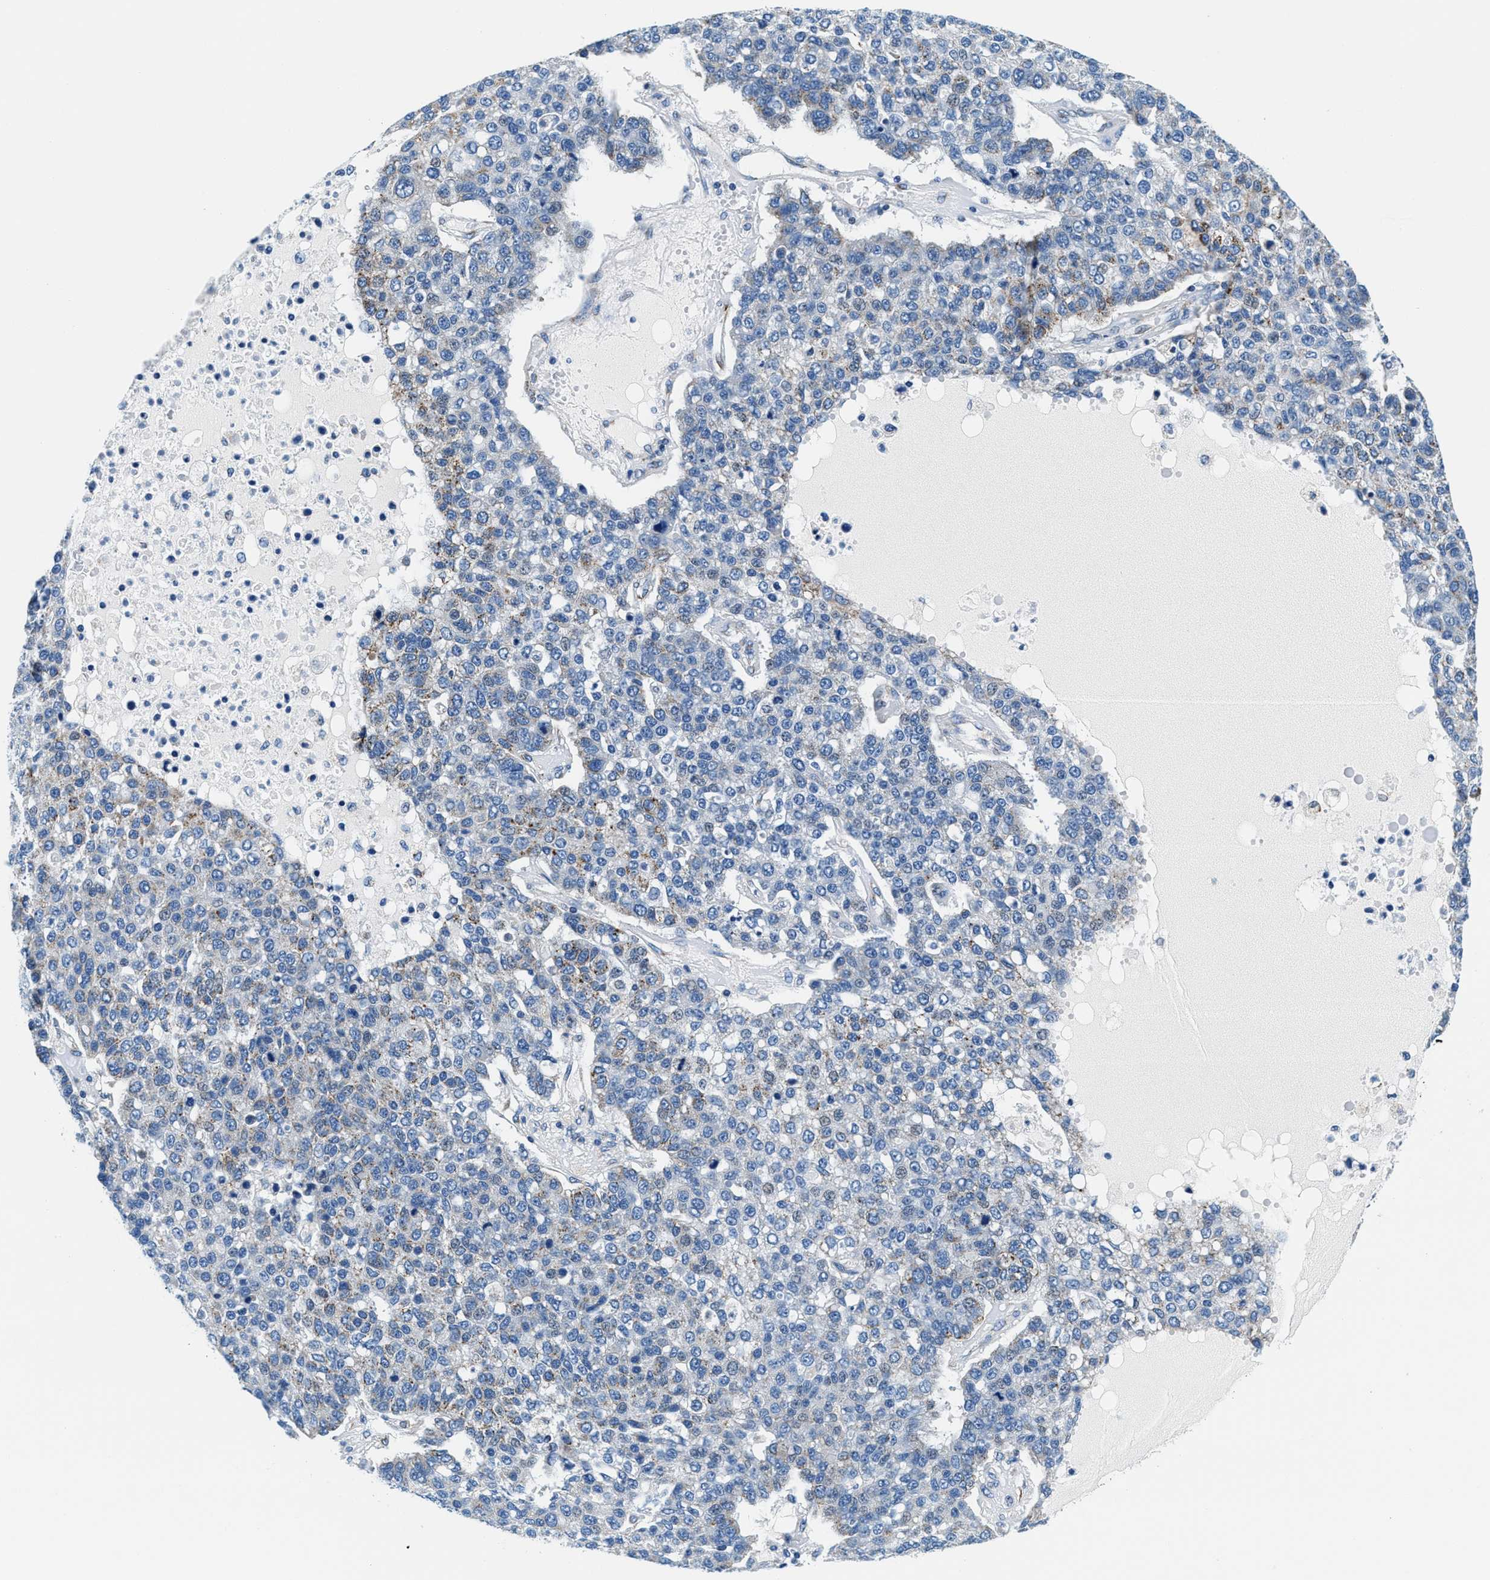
{"staining": {"intensity": "weak", "quantity": "<25%", "location": "cytoplasmic/membranous"}, "tissue": "pancreatic cancer", "cell_type": "Tumor cells", "image_type": "cancer", "snomed": [{"axis": "morphology", "description": "Adenocarcinoma, NOS"}, {"axis": "topography", "description": "Pancreas"}], "caption": "DAB (3,3'-diaminobenzidine) immunohistochemical staining of human pancreatic adenocarcinoma demonstrates no significant positivity in tumor cells.", "gene": "VPS53", "patient": {"sex": "female", "age": 61}}